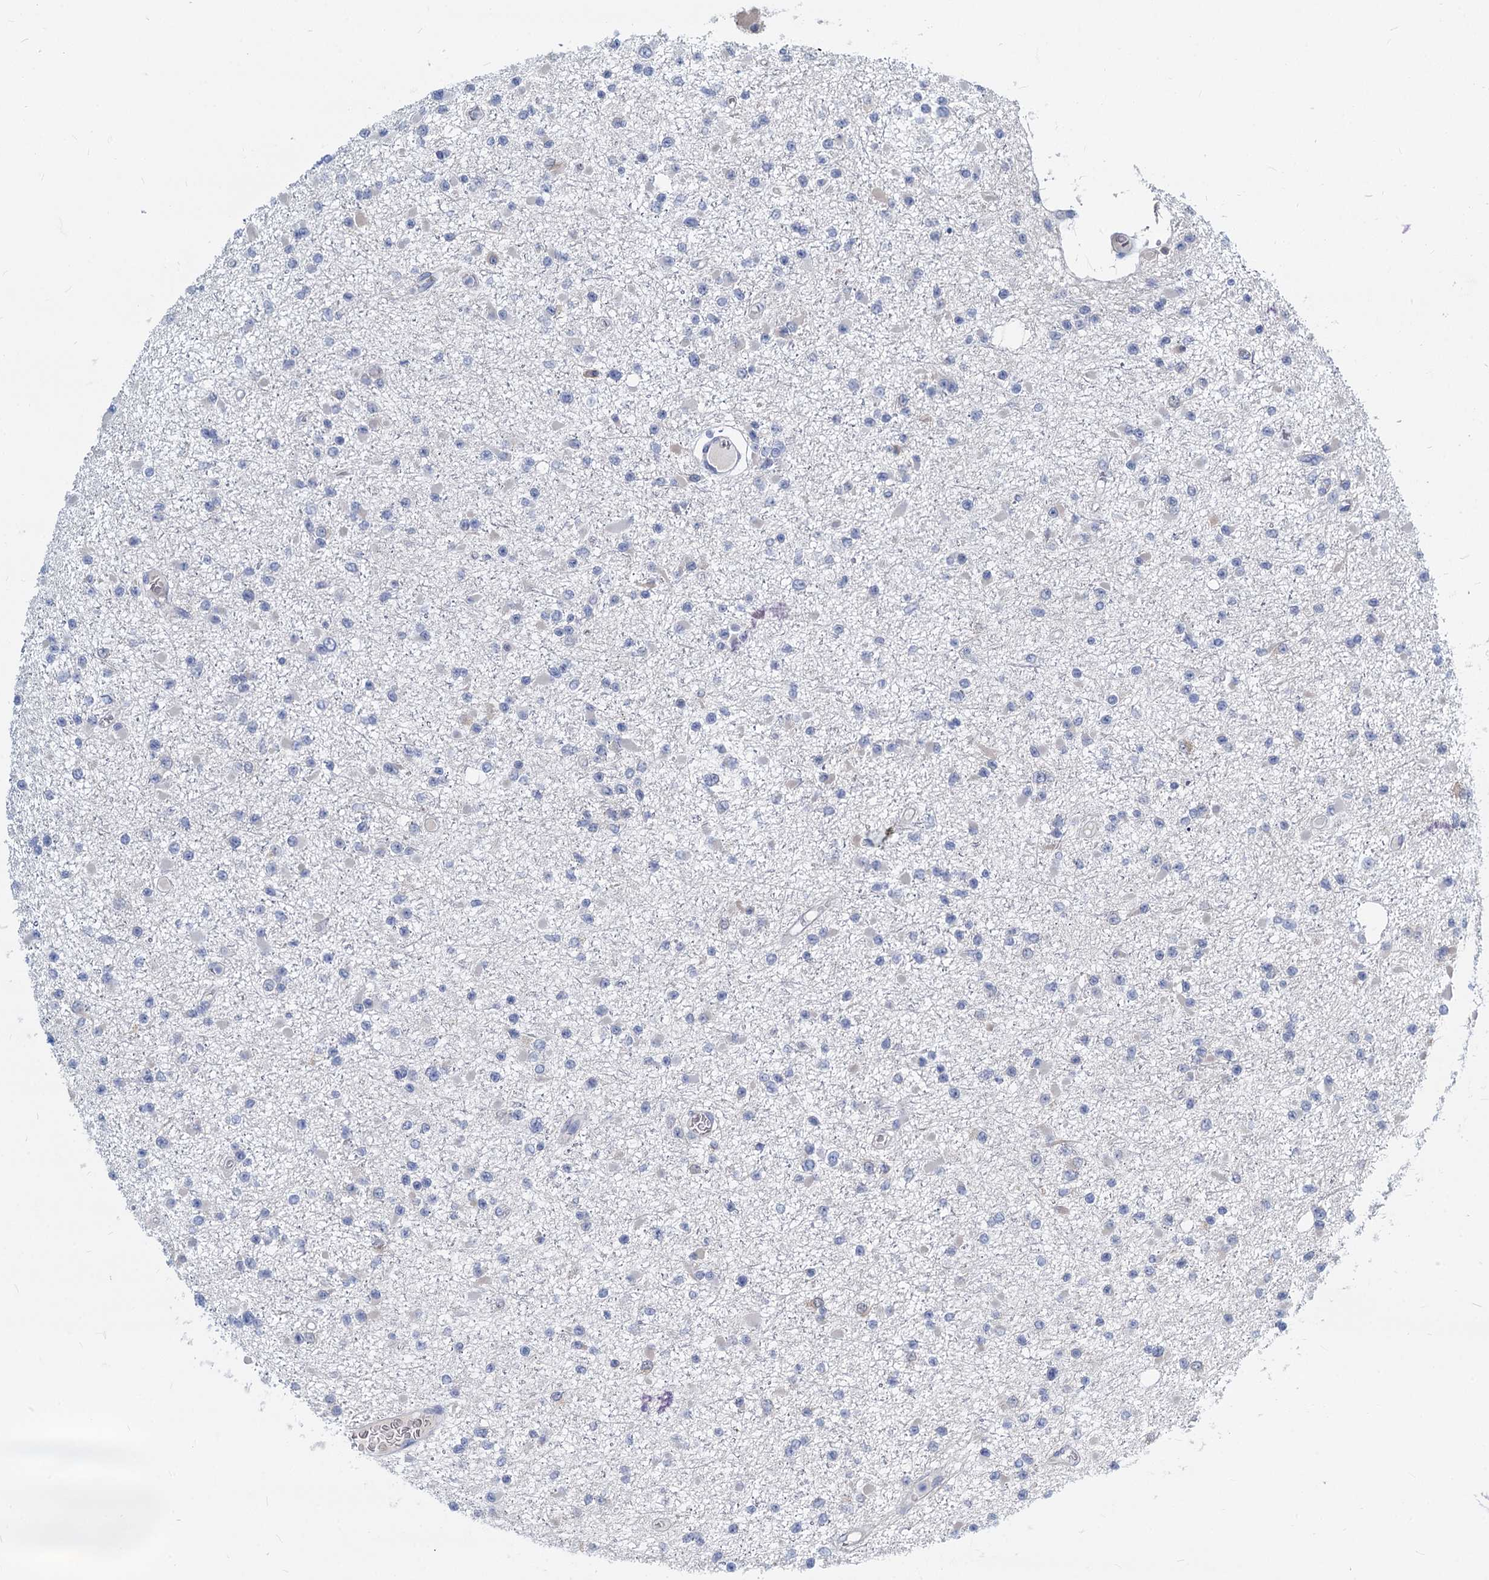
{"staining": {"intensity": "negative", "quantity": "none", "location": "none"}, "tissue": "glioma", "cell_type": "Tumor cells", "image_type": "cancer", "snomed": [{"axis": "morphology", "description": "Glioma, malignant, Low grade"}, {"axis": "topography", "description": "Brain"}], "caption": "A high-resolution photomicrograph shows immunohistochemistry (IHC) staining of malignant low-grade glioma, which shows no significant expression in tumor cells. Brightfield microscopy of immunohistochemistry stained with DAB (brown) and hematoxylin (blue), captured at high magnification.", "gene": "GSTM3", "patient": {"sex": "female", "age": 22}}